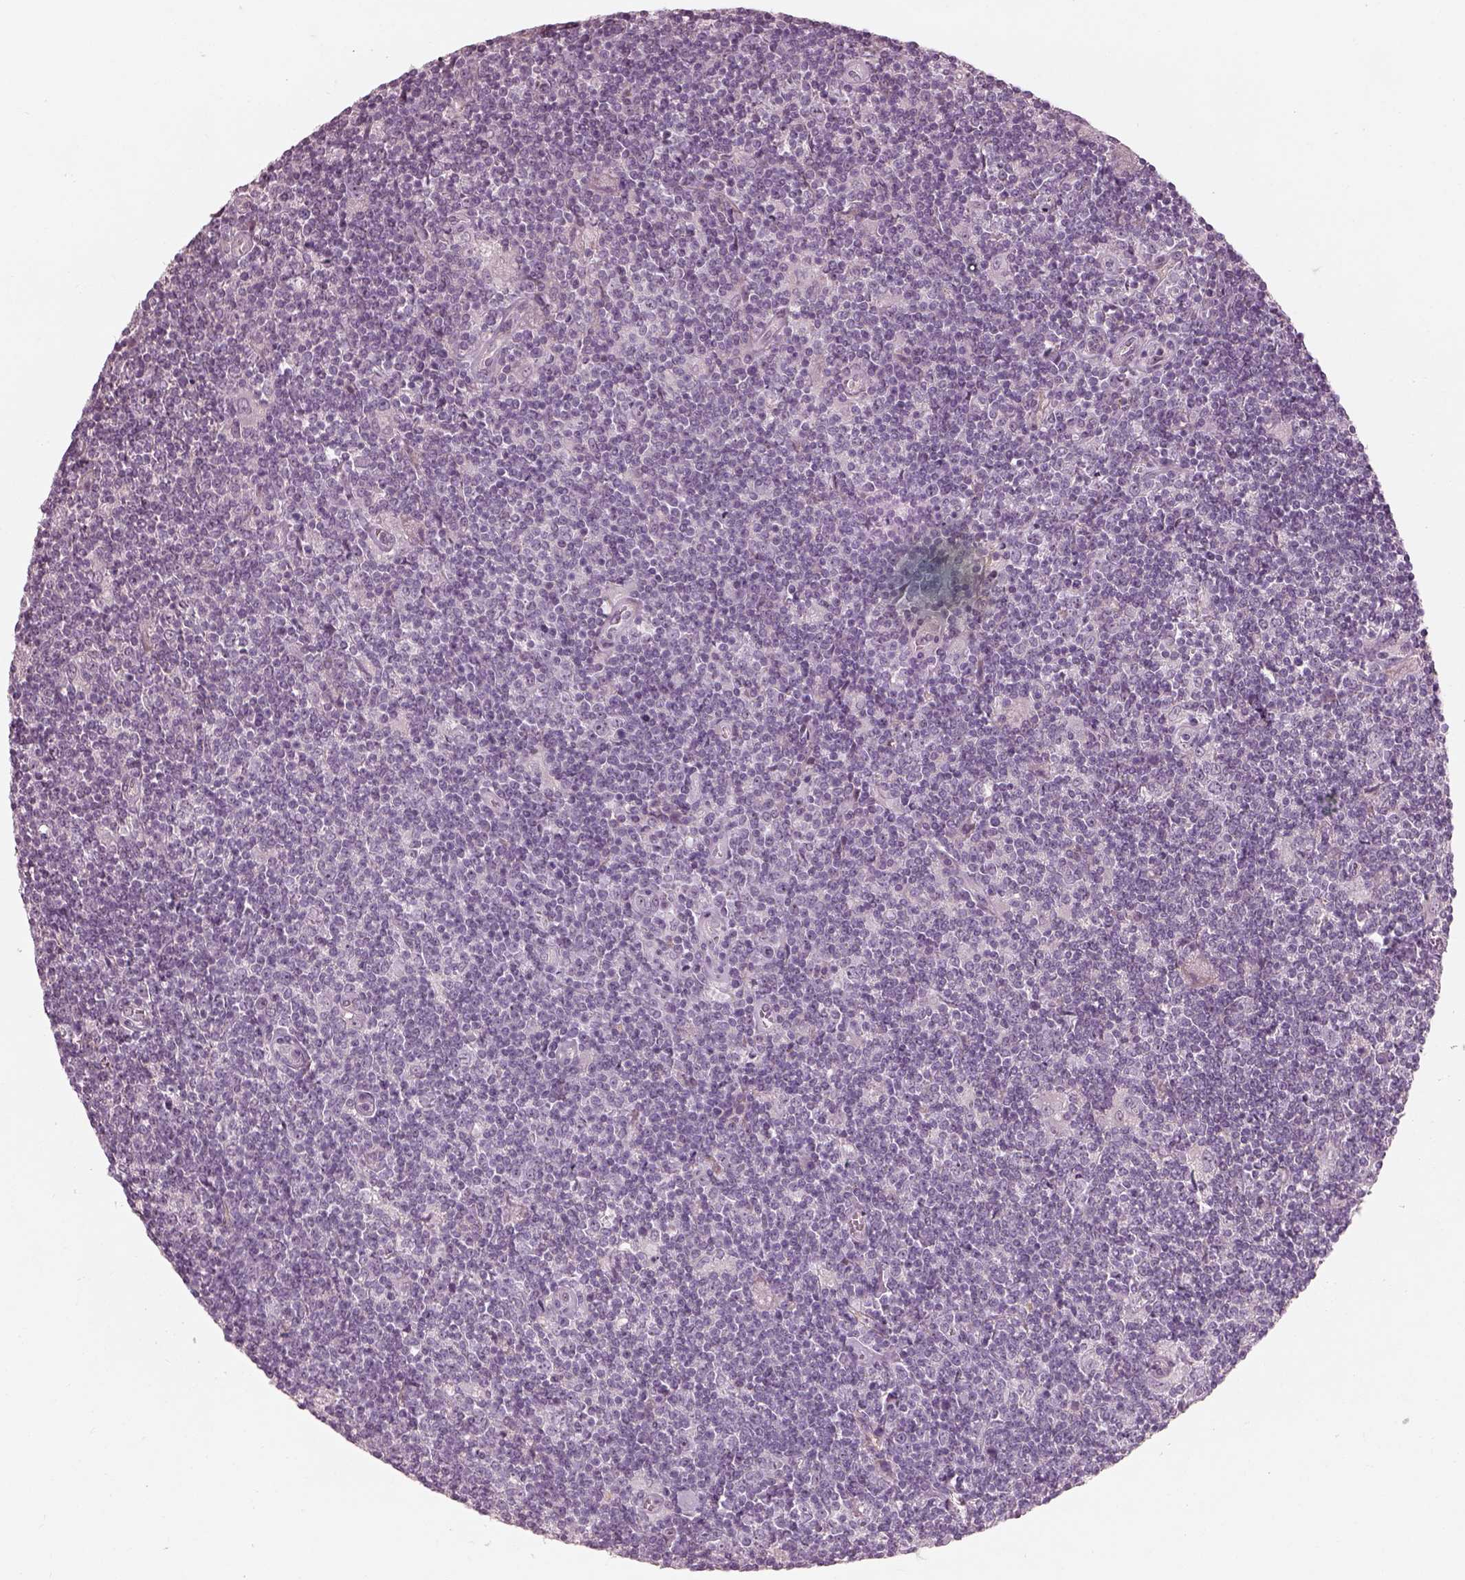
{"staining": {"intensity": "negative", "quantity": "none", "location": "none"}, "tissue": "lymphoma", "cell_type": "Tumor cells", "image_type": "cancer", "snomed": [{"axis": "morphology", "description": "Hodgkin's disease, NOS"}, {"axis": "topography", "description": "Lymph node"}], "caption": "Immunohistochemistry histopathology image of neoplastic tissue: human lymphoma stained with DAB (3,3'-diaminobenzidine) shows no significant protein positivity in tumor cells.", "gene": "CDS1", "patient": {"sex": "male", "age": 40}}